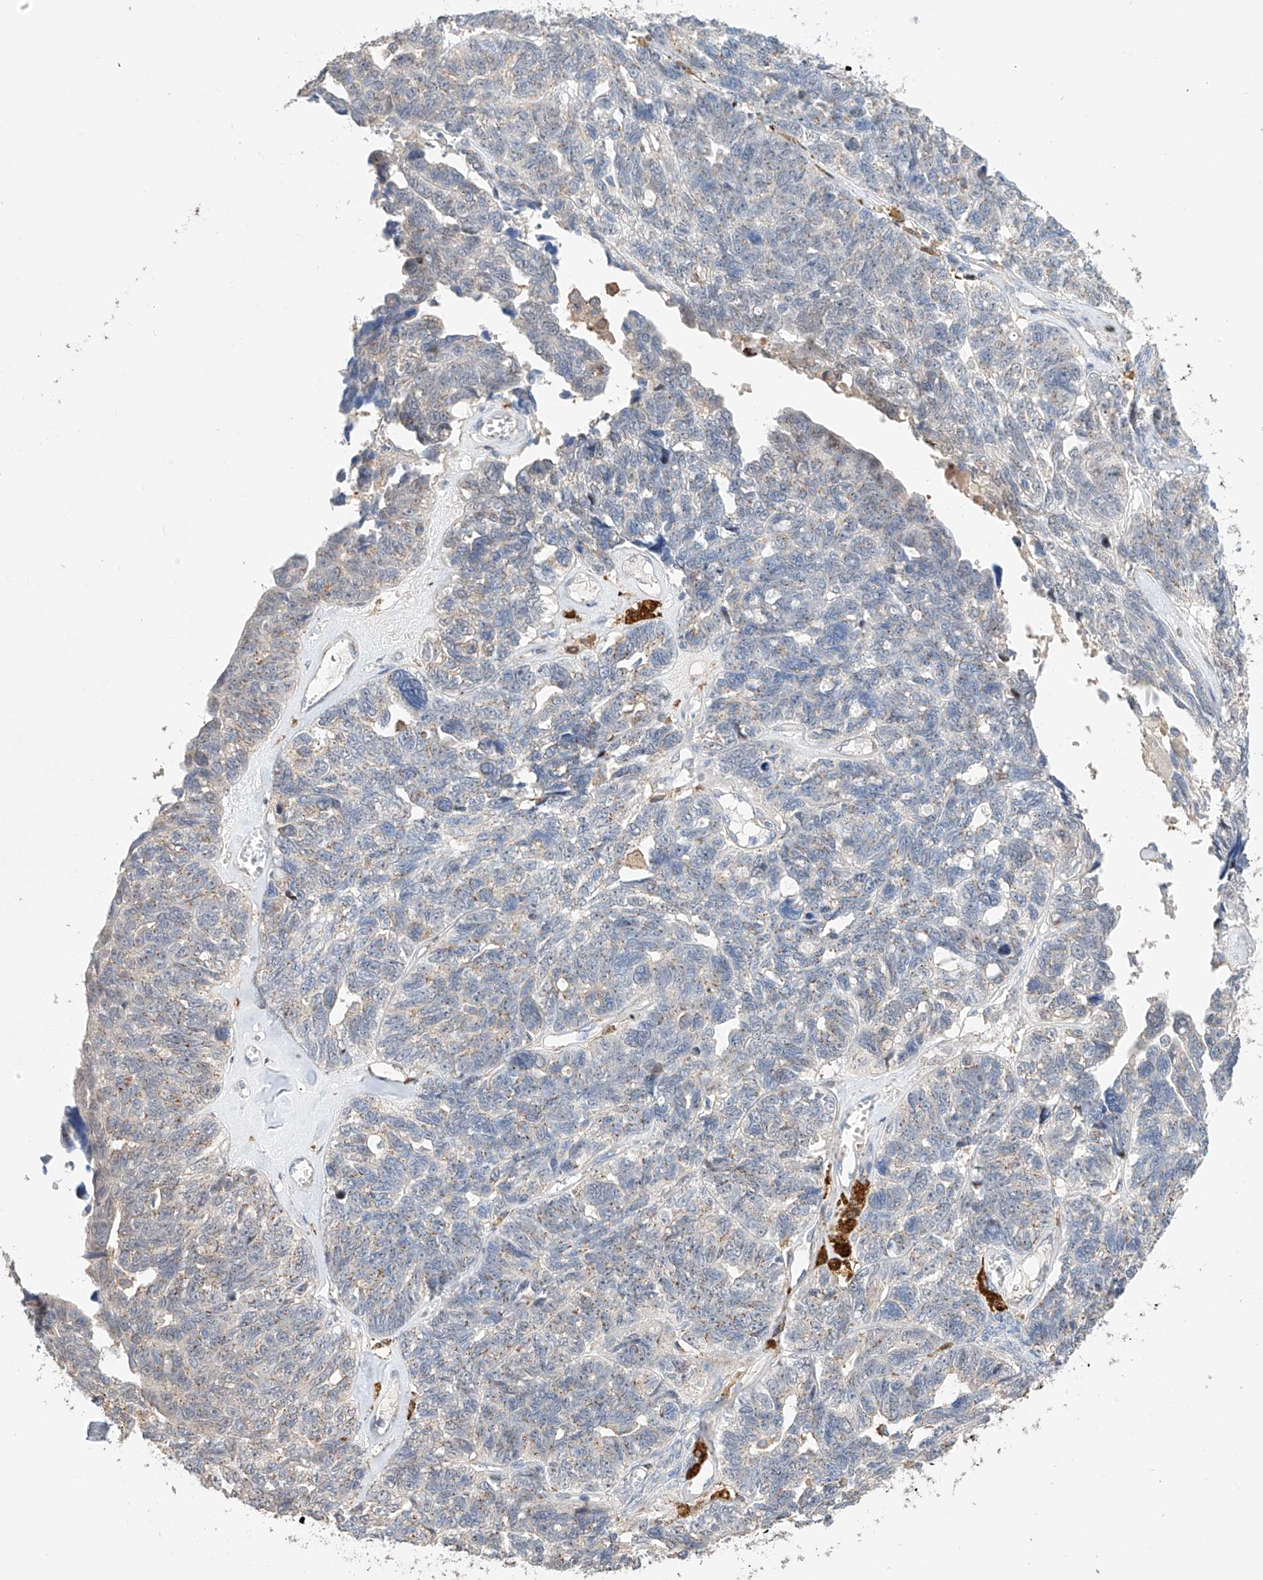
{"staining": {"intensity": "weak", "quantity": "<25%", "location": "cytoplasmic/membranous"}, "tissue": "ovarian cancer", "cell_type": "Tumor cells", "image_type": "cancer", "snomed": [{"axis": "morphology", "description": "Cystadenocarcinoma, serous, NOS"}, {"axis": "topography", "description": "Ovary"}], "caption": "High power microscopy histopathology image of an immunohistochemistry photomicrograph of ovarian cancer, revealing no significant staining in tumor cells.", "gene": "MOSPD1", "patient": {"sex": "female", "age": 79}}